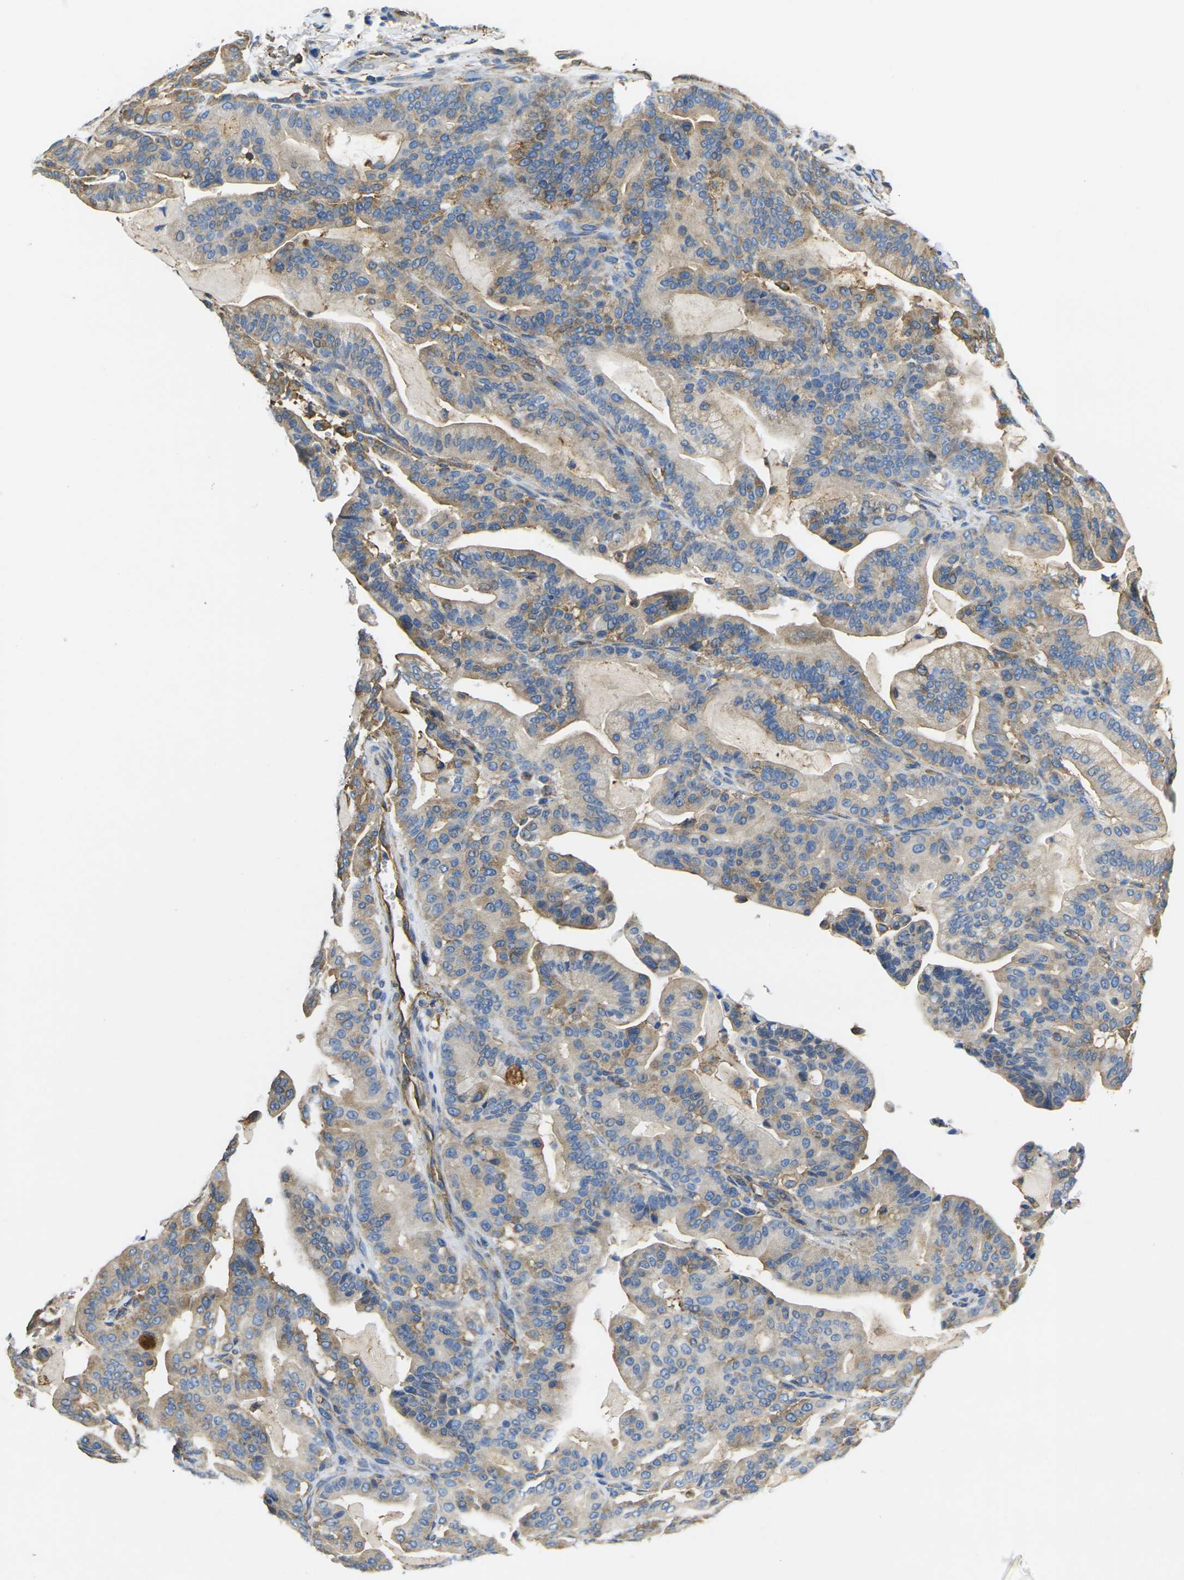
{"staining": {"intensity": "weak", "quantity": "25%-75%", "location": "cytoplasmic/membranous"}, "tissue": "pancreatic cancer", "cell_type": "Tumor cells", "image_type": "cancer", "snomed": [{"axis": "morphology", "description": "Adenocarcinoma, NOS"}, {"axis": "topography", "description": "Pancreas"}], "caption": "Brown immunohistochemical staining in human pancreatic cancer (adenocarcinoma) displays weak cytoplasmic/membranous staining in about 25%-75% of tumor cells.", "gene": "FAM110D", "patient": {"sex": "male", "age": 63}}